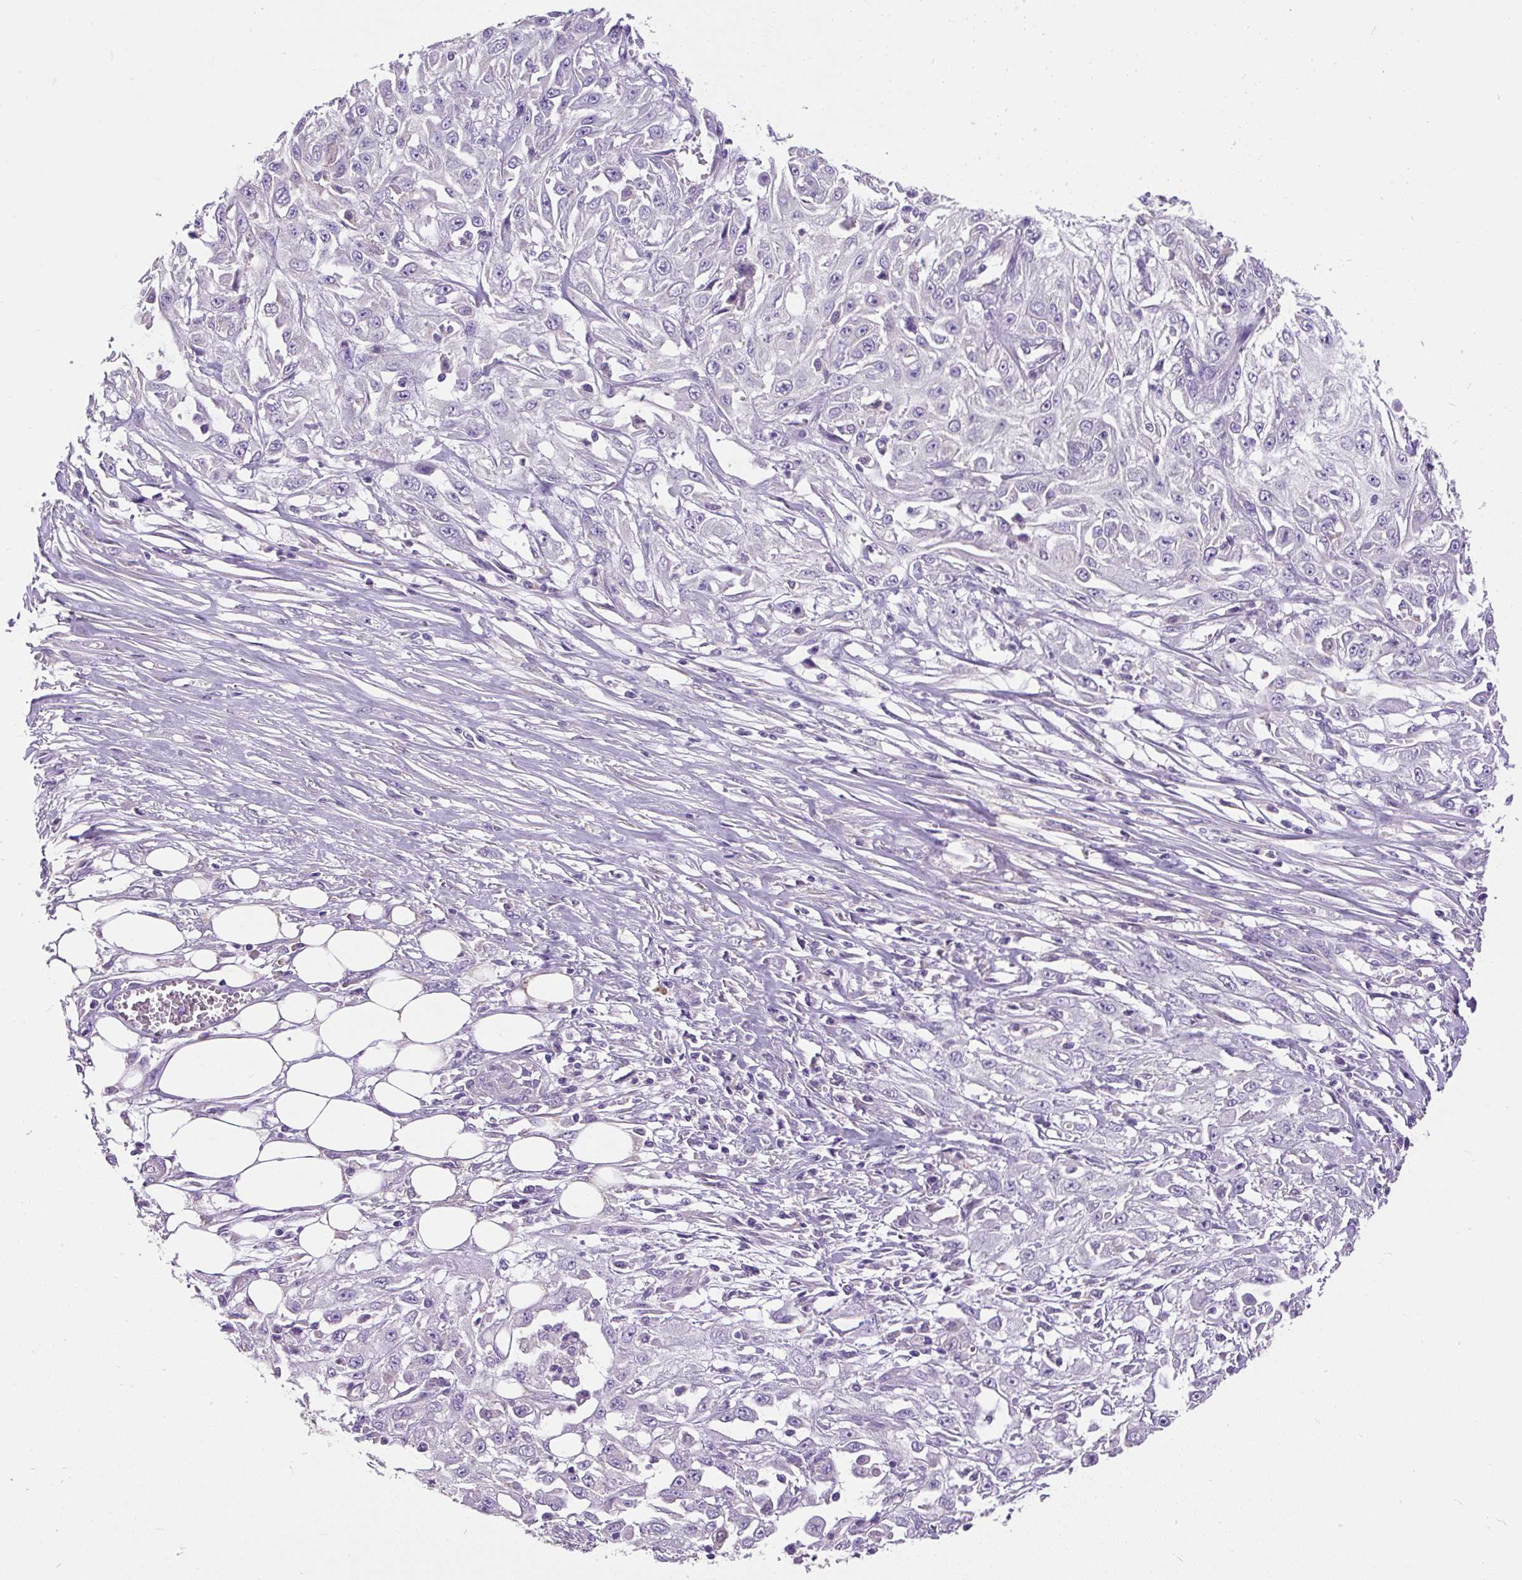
{"staining": {"intensity": "negative", "quantity": "none", "location": "none"}, "tissue": "skin cancer", "cell_type": "Tumor cells", "image_type": "cancer", "snomed": [{"axis": "morphology", "description": "Squamous cell carcinoma, NOS"}, {"axis": "morphology", "description": "Squamous cell carcinoma, metastatic, NOS"}, {"axis": "topography", "description": "Skin"}, {"axis": "topography", "description": "Lymph node"}], "caption": "High power microscopy micrograph of an IHC photomicrograph of skin cancer, revealing no significant expression in tumor cells.", "gene": "GBX1", "patient": {"sex": "male", "age": 75}}